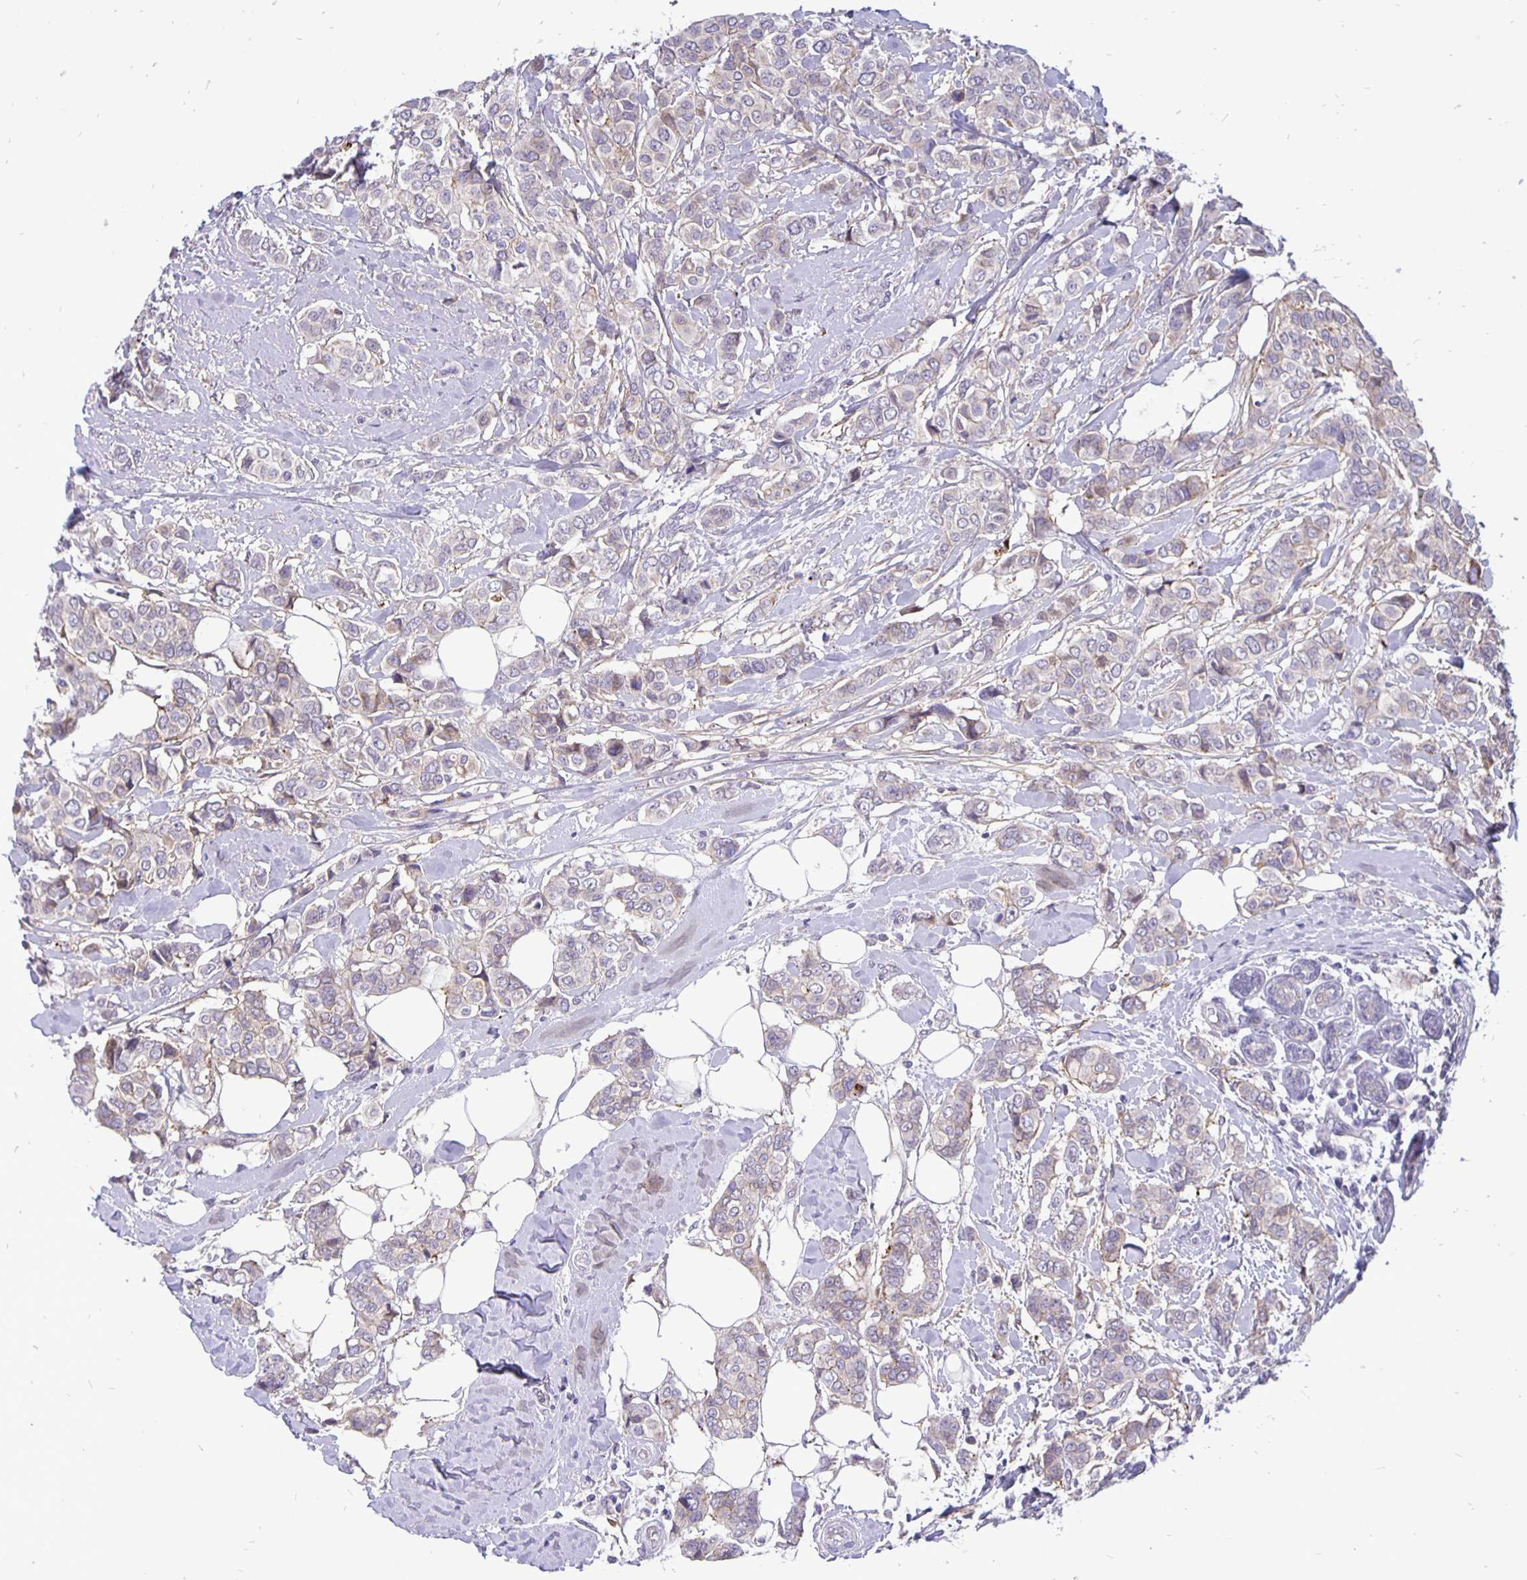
{"staining": {"intensity": "negative", "quantity": "none", "location": "none"}, "tissue": "breast cancer", "cell_type": "Tumor cells", "image_type": "cancer", "snomed": [{"axis": "morphology", "description": "Lobular carcinoma"}, {"axis": "topography", "description": "Breast"}], "caption": "DAB (3,3'-diaminobenzidine) immunohistochemical staining of human breast cancer (lobular carcinoma) displays no significant staining in tumor cells.", "gene": "ERBB2", "patient": {"sex": "female", "age": 51}}